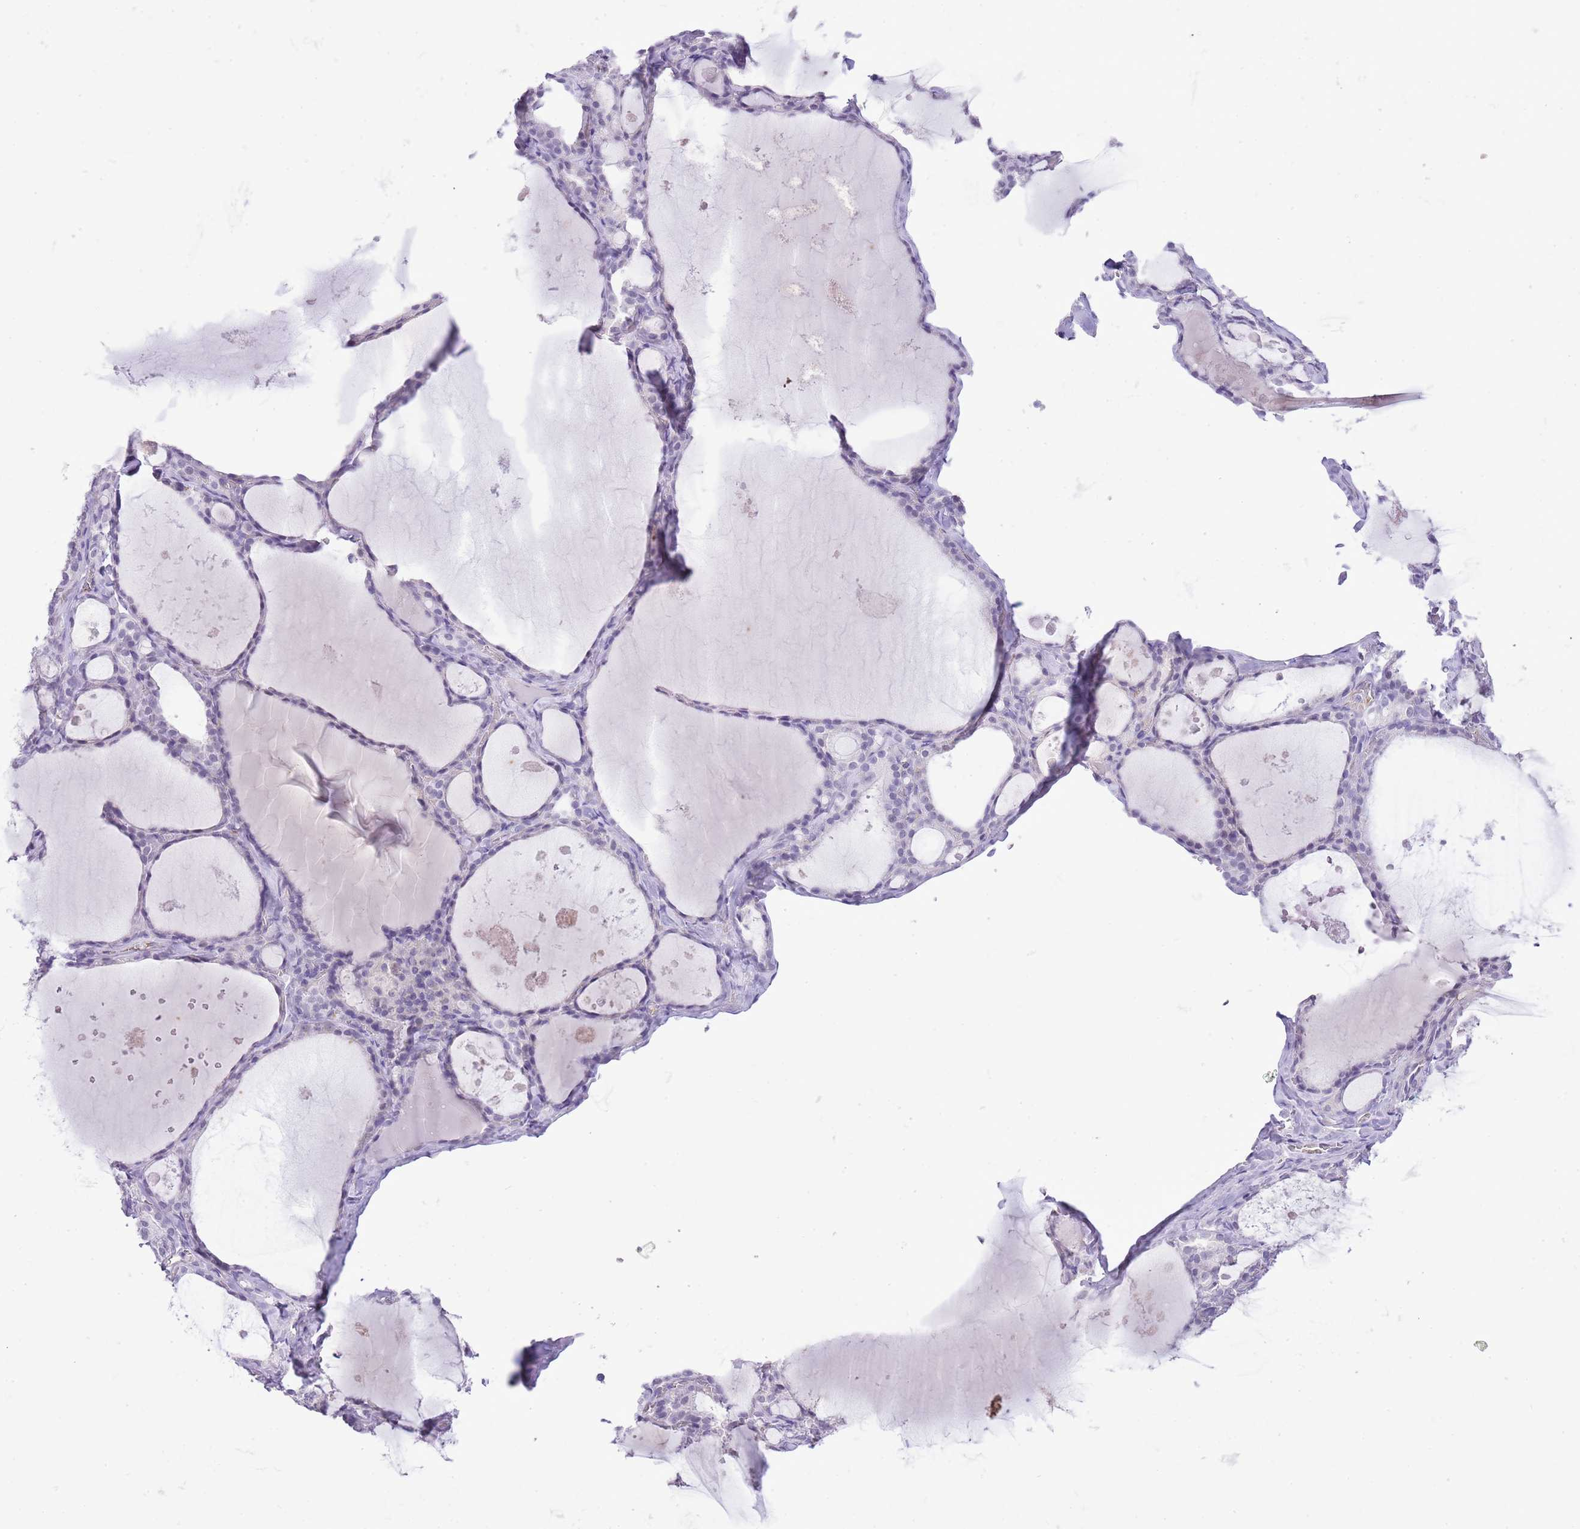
{"staining": {"intensity": "negative", "quantity": "none", "location": "none"}, "tissue": "thyroid gland", "cell_type": "Glandular cells", "image_type": "normal", "snomed": [{"axis": "morphology", "description": "Normal tissue, NOS"}, {"axis": "topography", "description": "Thyroid gland"}], "caption": "The immunohistochemistry (IHC) photomicrograph has no significant positivity in glandular cells of thyroid gland. (DAB (3,3'-diaminobenzidine) immunohistochemistry (IHC) with hematoxylin counter stain).", "gene": "MIDN", "patient": {"sex": "male", "age": 56}}